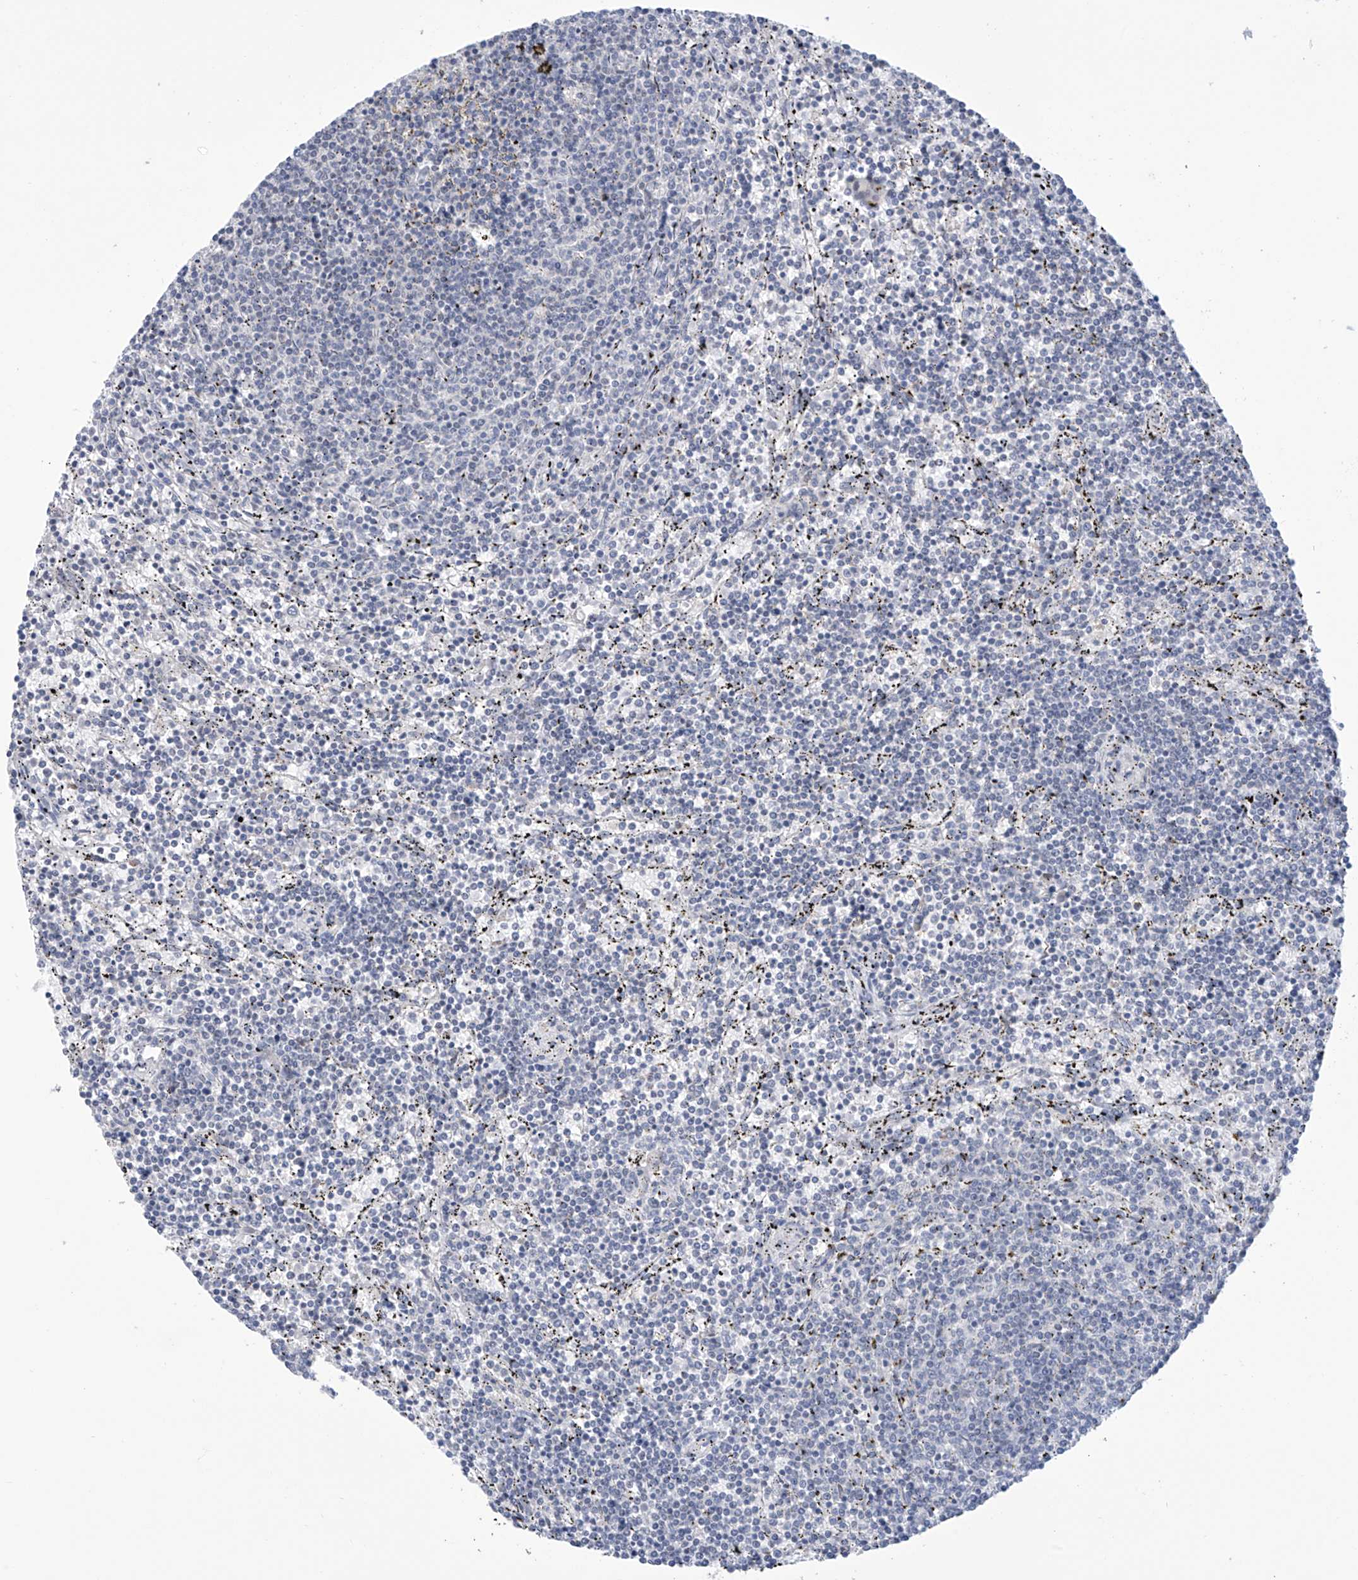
{"staining": {"intensity": "negative", "quantity": "none", "location": "none"}, "tissue": "lymphoma", "cell_type": "Tumor cells", "image_type": "cancer", "snomed": [{"axis": "morphology", "description": "Malignant lymphoma, non-Hodgkin's type, Low grade"}, {"axis": "topography", "description": "Spleen"}], "caption": "High magnification brightfield microscopy of lymphoma stained with DAB (3,3'-diaminobenzidine) (brown) and counterstained with hematoxylin (blue): tumor cells show no significant positivity.", "gene": "IBA57", "patient": {"sex": "female", "age": 50}}